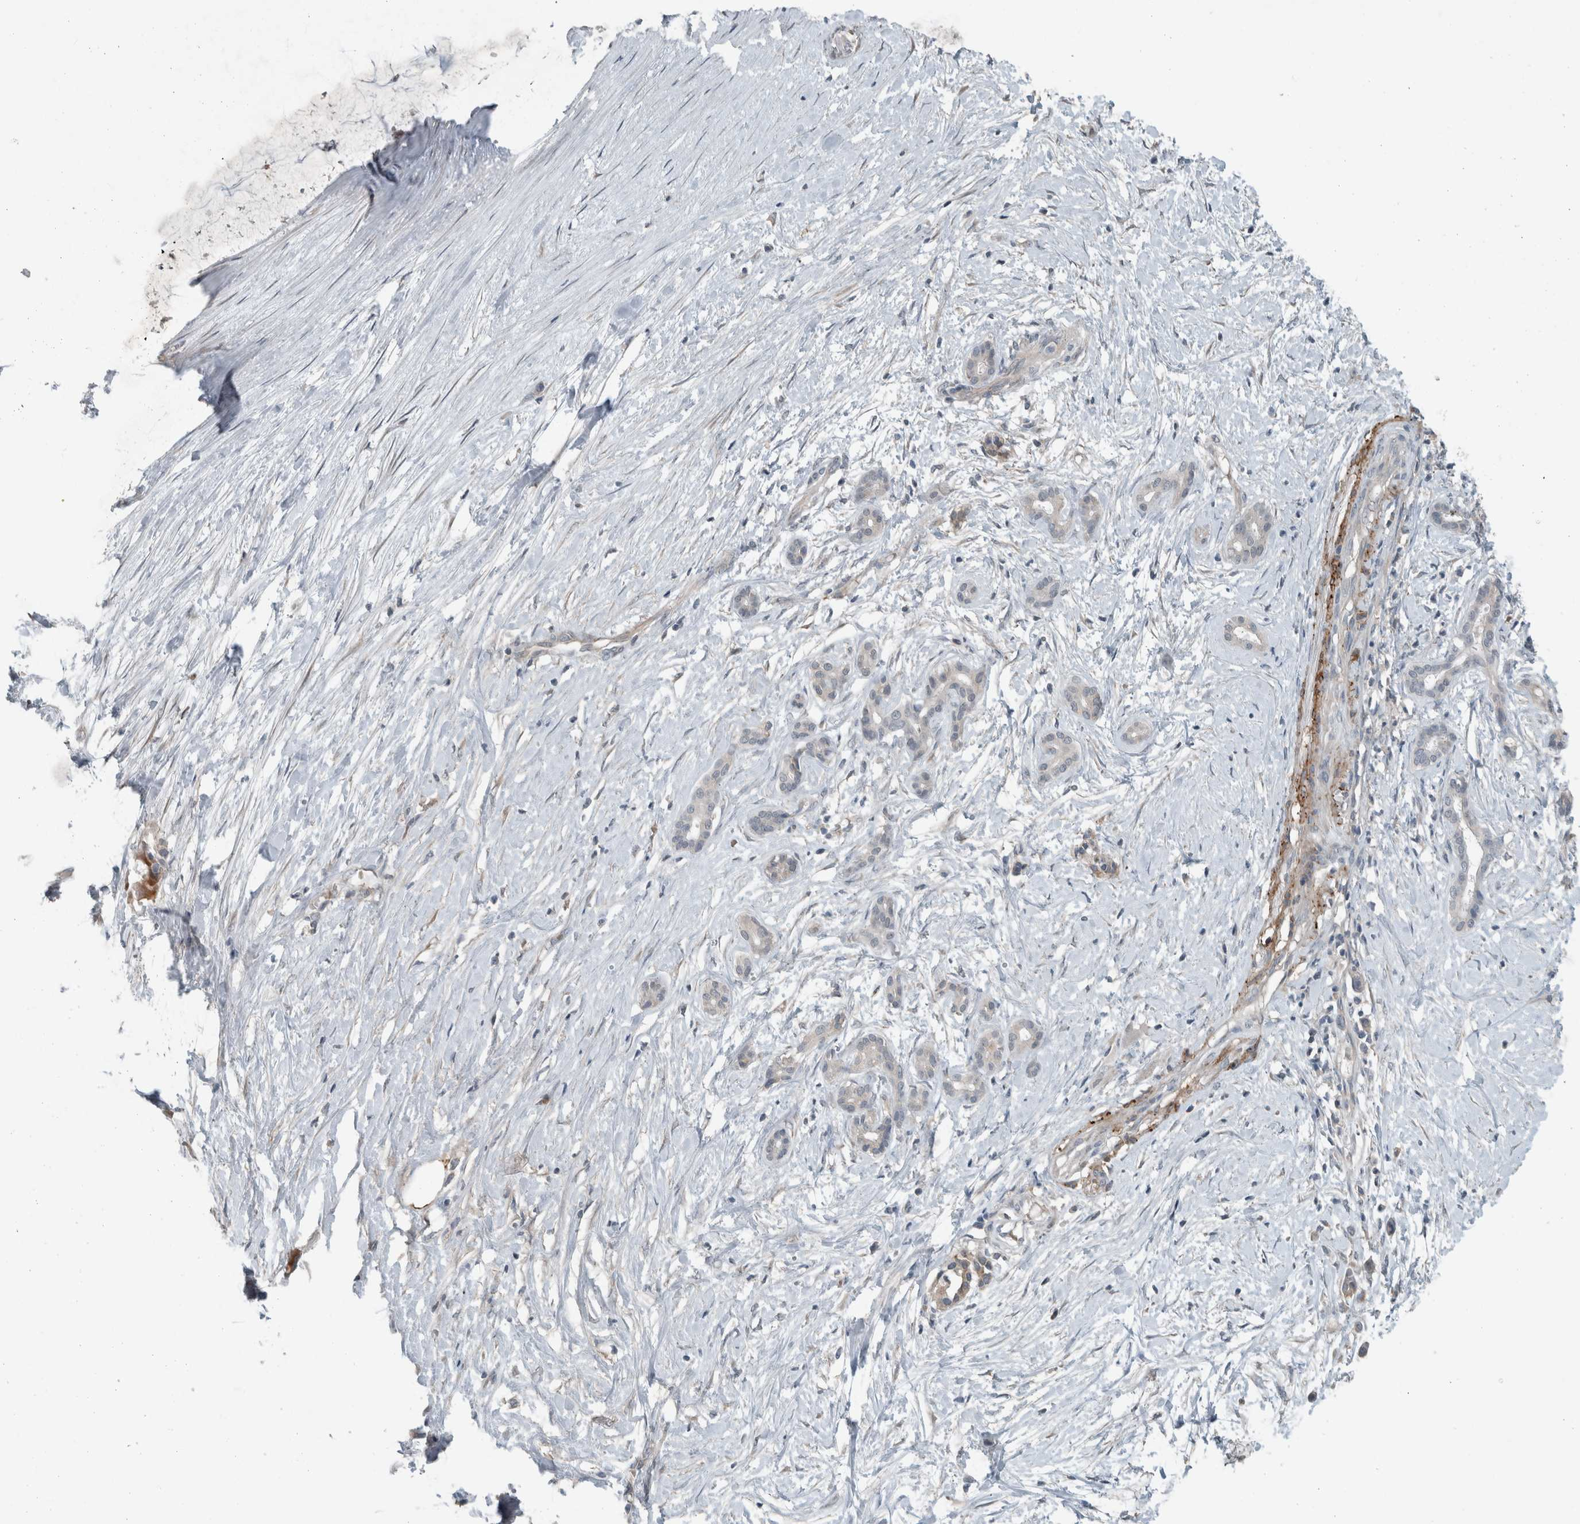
{"staining": {"intensity": "negative", "quantity": "none", "location": "none"}, "tissue": "pancreatic cancer", "cell_type": "Tumor cells", "image_type": "cancer", "snomed": [{"axis": "morphology", "description": "Adenocarcinoma, NOS"}, {"axis": "topography", "description": "Pancreas"}], "caption": "The histopathology image reveals no staining of tumor cells in pancreatic cancer.", "gene": "JADE2", "patient": {"sex": "male", "age": 41}}